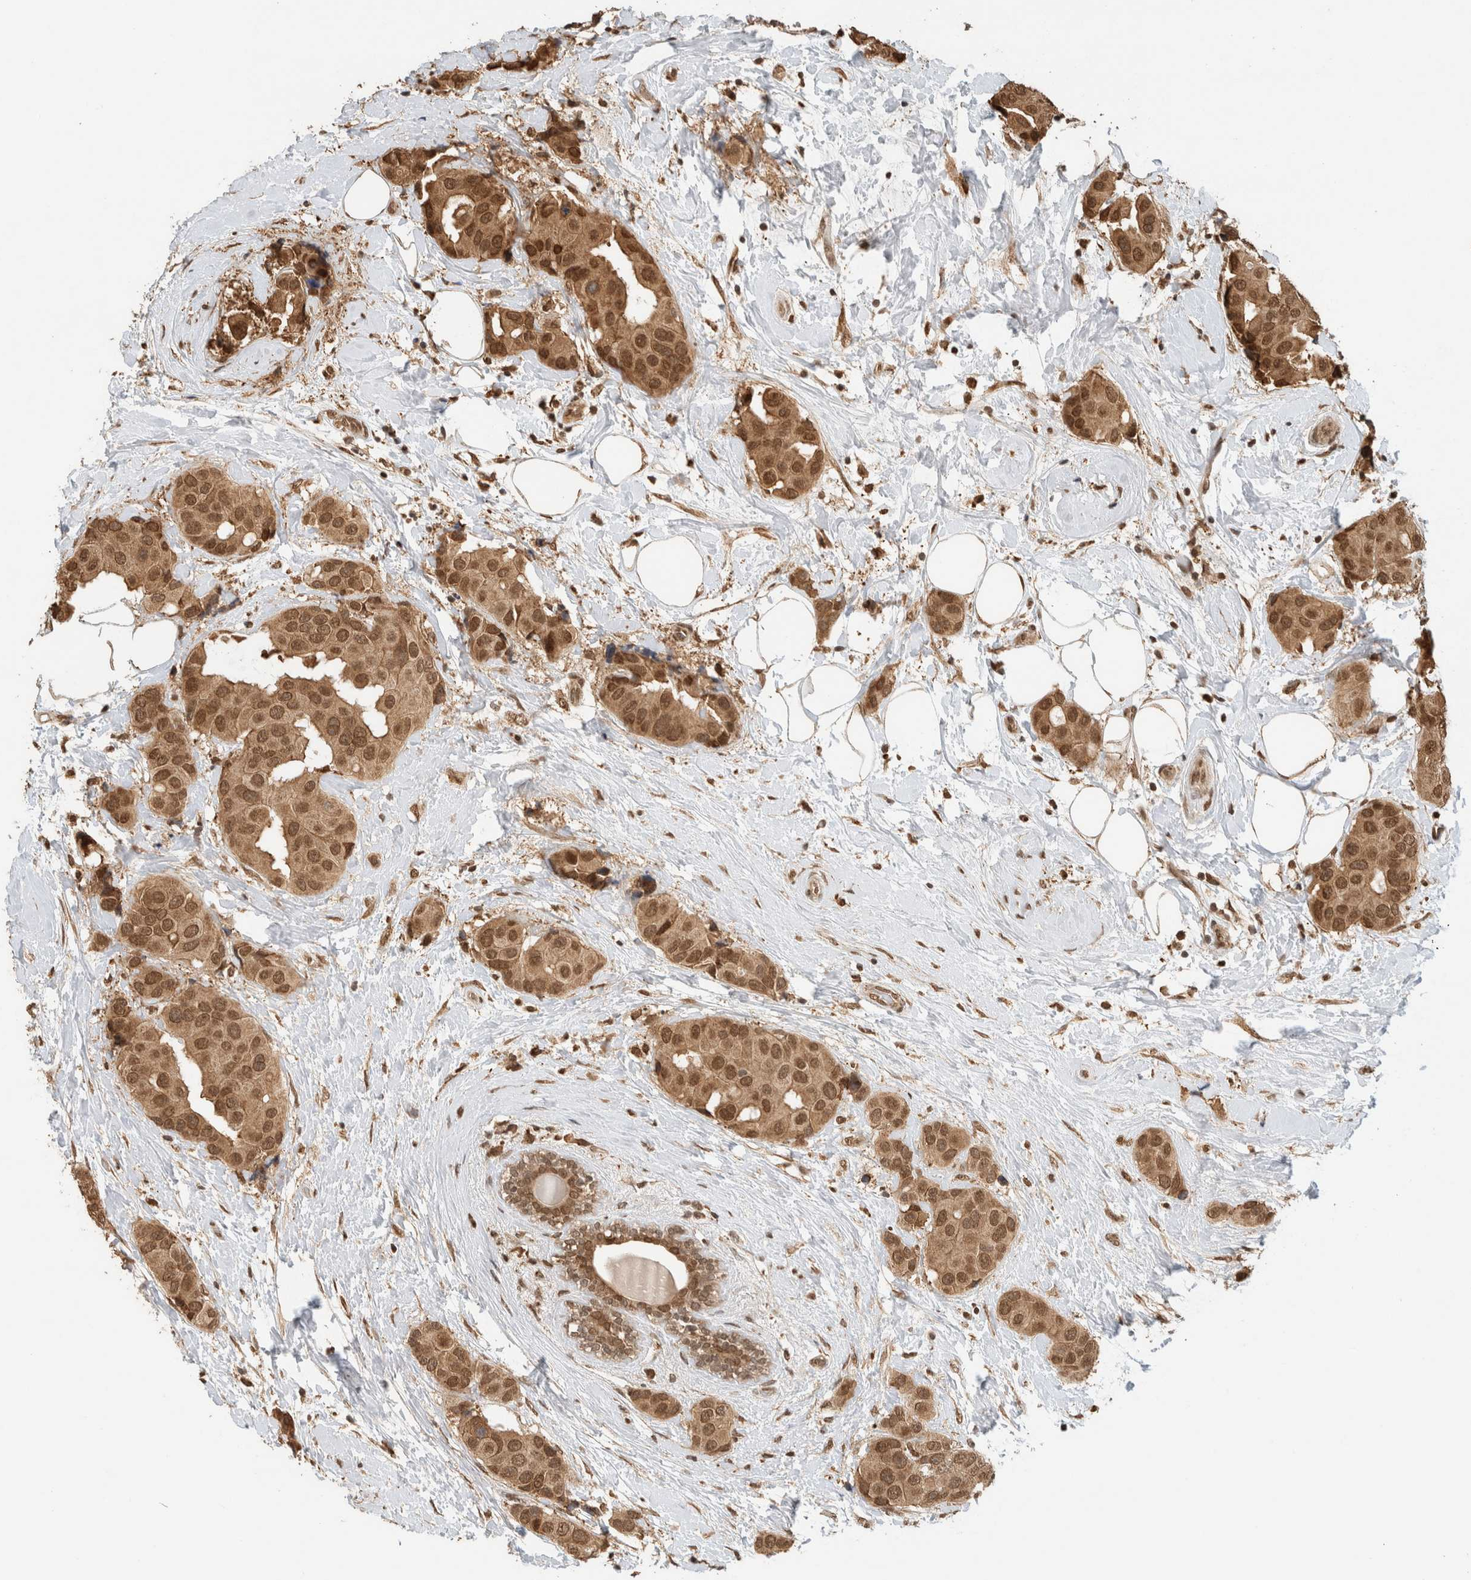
{"staining": {"intensity": "moderate", "quantity": ">75%", "location": "cytoplasmic/membranous,nuclear"}, "tissue": "breast cancer", "cell_type": "Tumor cells", "image_type": "cancer", "snomed": [{"axis": "morphology", "description": "Normal tissue, NOS"}, {"axis": "morphology", "description": "Duct carcinoma"}, {"axis": "topography", "description": "Breast"}], "caption": "Immunohistochemistry (DAB (3,3'-diaminobenzidine)) staining of breast cancer (infiltrating ductal carcinoma) demonstrates moderate cytoplasmic/membranous and nuclear protein staining in approximately >75% of tumor cells.", "gene": "C1orf21", "patient": {"sex": "female", "age": 39}}